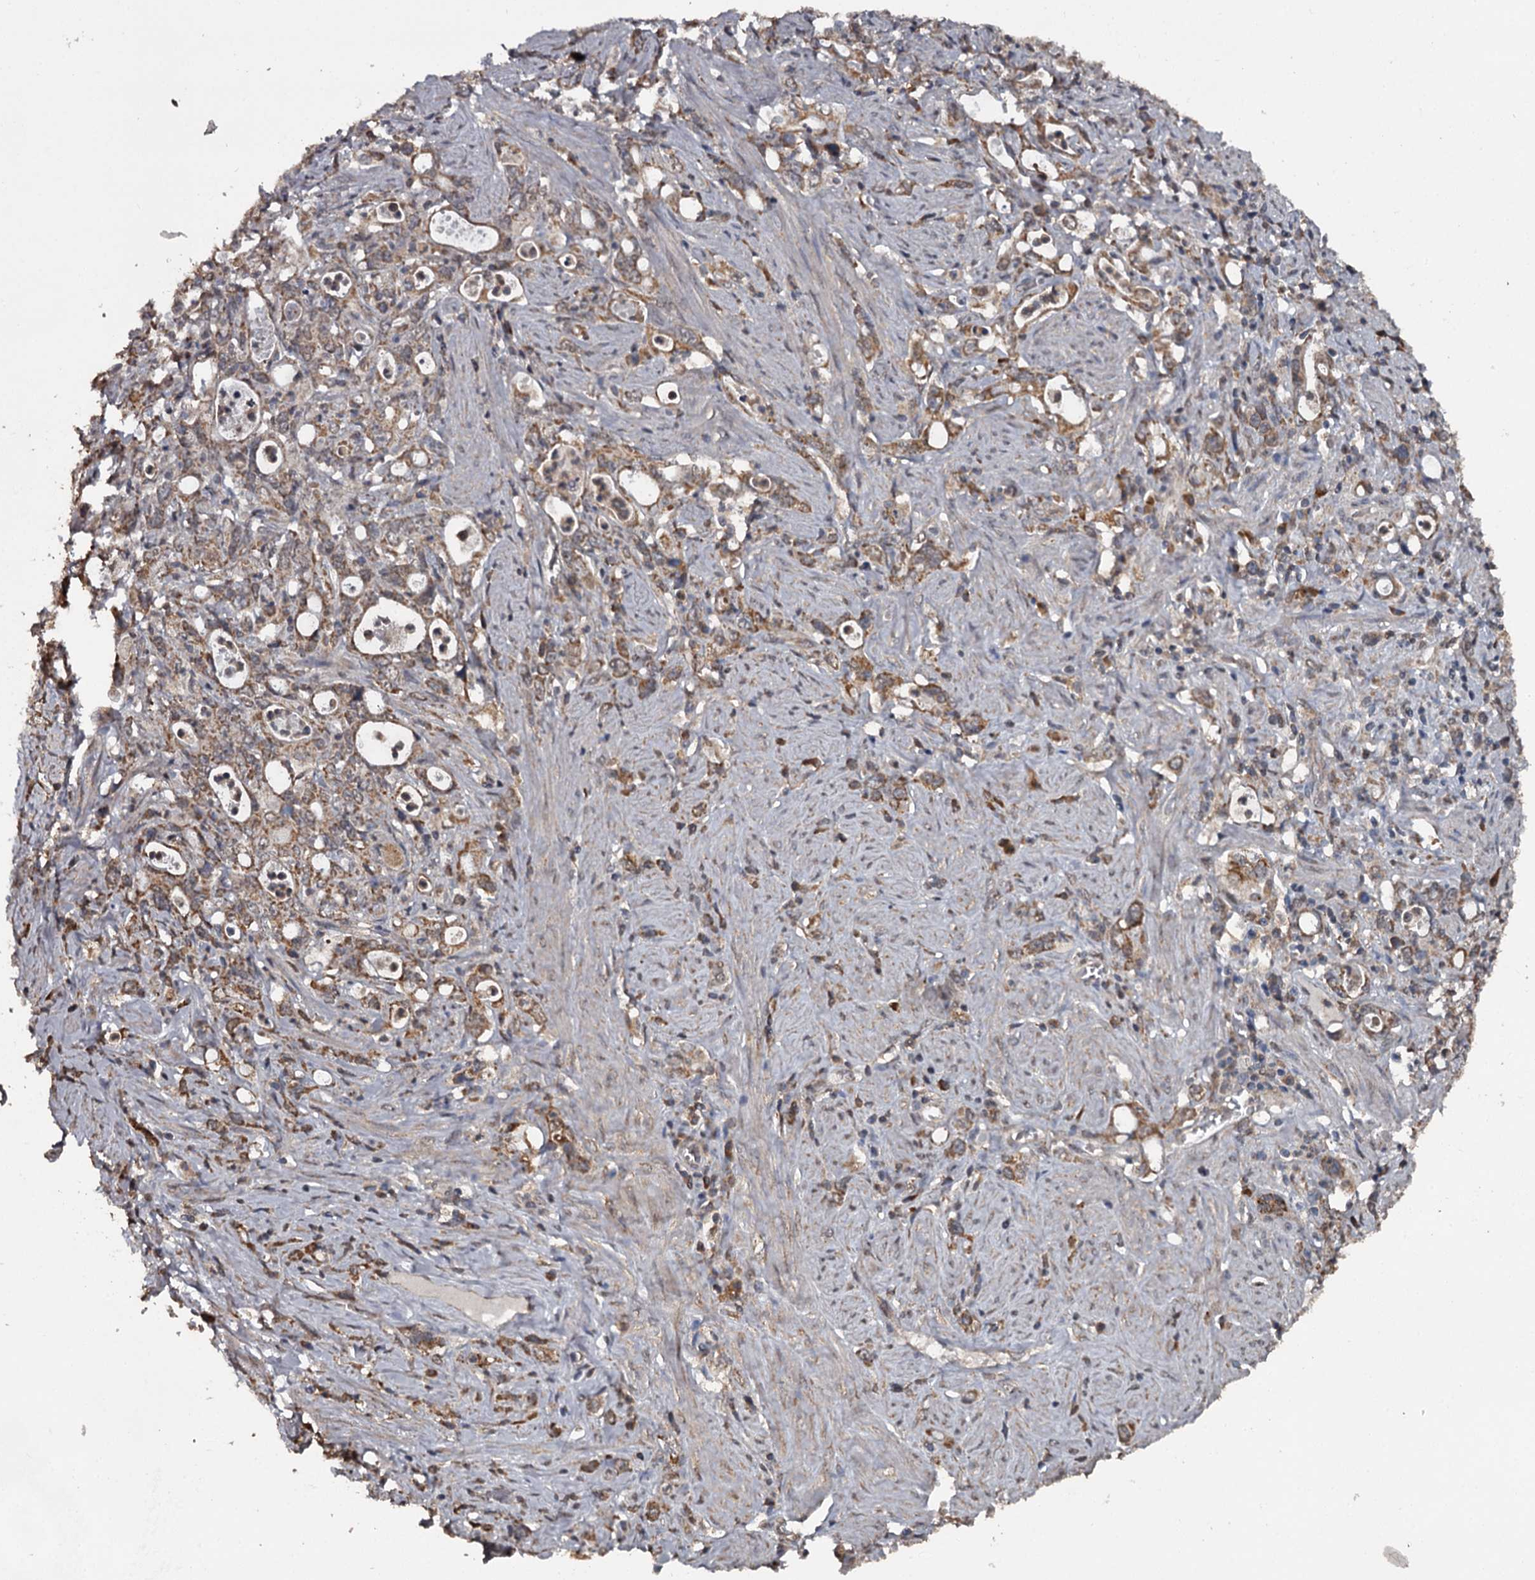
{"staining": {"intensity": "moderate", "quantity": ">75%", "location": "cytoplasmic/membranous"}, "tissue": "stomach cancer", "cell_type": "Tumor cells", "image_type": "cancer", "snomed": [{"axis": "morphology", "description": "Adenocarcinoma, NOS"}, {"axis": "topography", "description": "Stomach, lower"}], "caption": "Protein expression analysis of stomach cancer exhibits moderate cytoplasmic/membranous positivity in about >75% of tumor cells. The protein is stained brown, and the nuclei are stained in blue (DAB (3,3'-diaminobenzidine) IHC with brightfield microscopy, high magnification).", "gene": "WIPI1", "patient": {"sex": "female", "age": 43}}